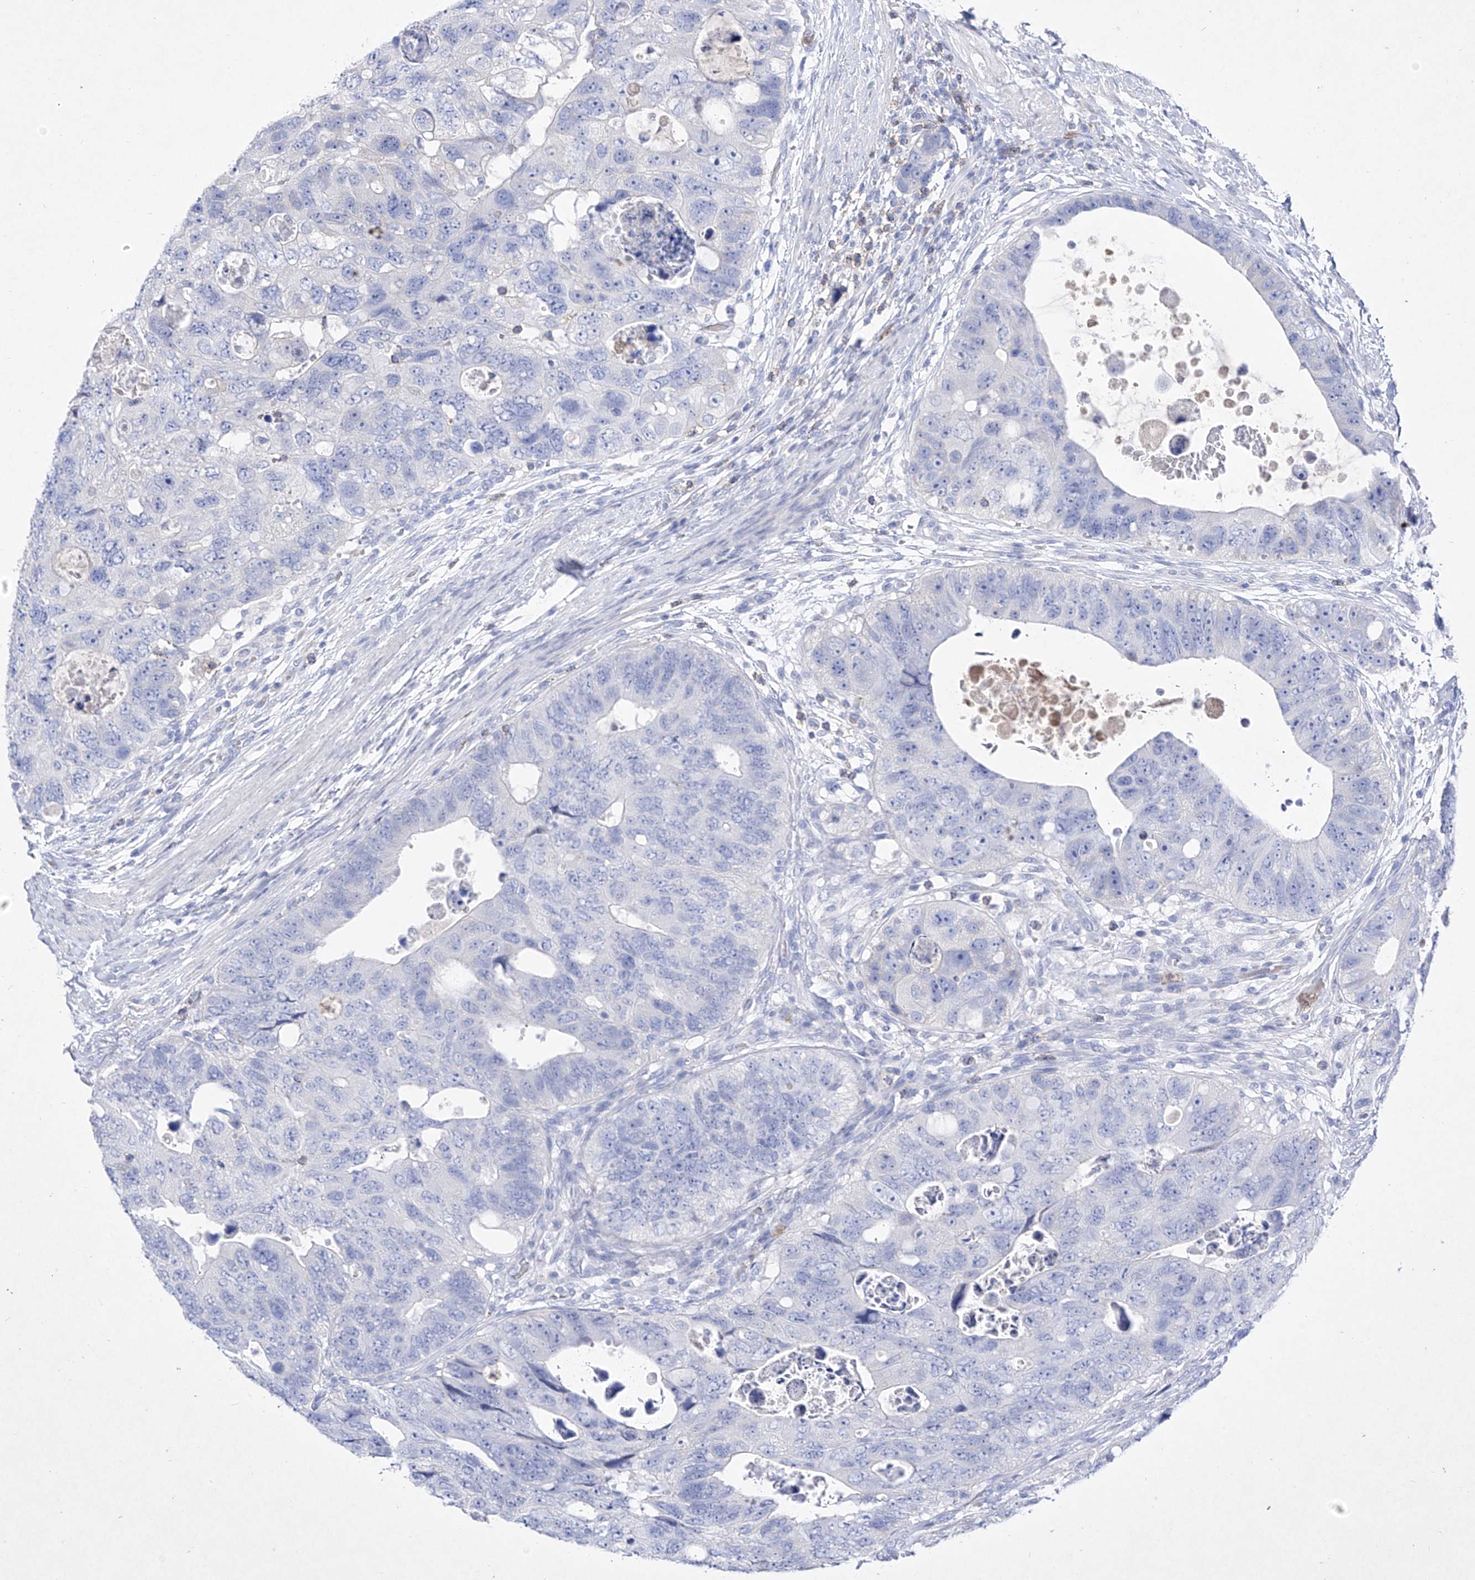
{"staining": {"intensity": "negative", "quantity": "none", "location": "none"}, "tissue": "colorectal cancer", "cell_type": "Tumor cells", "image_type": "cancer", "snomed": [{"axis": "morphology", "description": "Adenocarcinoma, NOS"}, {"axis": "topography", "description": "Rectum"}], "caption": "IHC of colorectal cancer demonstrates no staining in tumor cells. The staining is performed using DAB (3,3'-diaminobenzidine) brown chromogen with nuclei counter-stained in using hematoxylin.", "gene": "TM7SF2", "patient": {"sex": "male", "age": 59}}